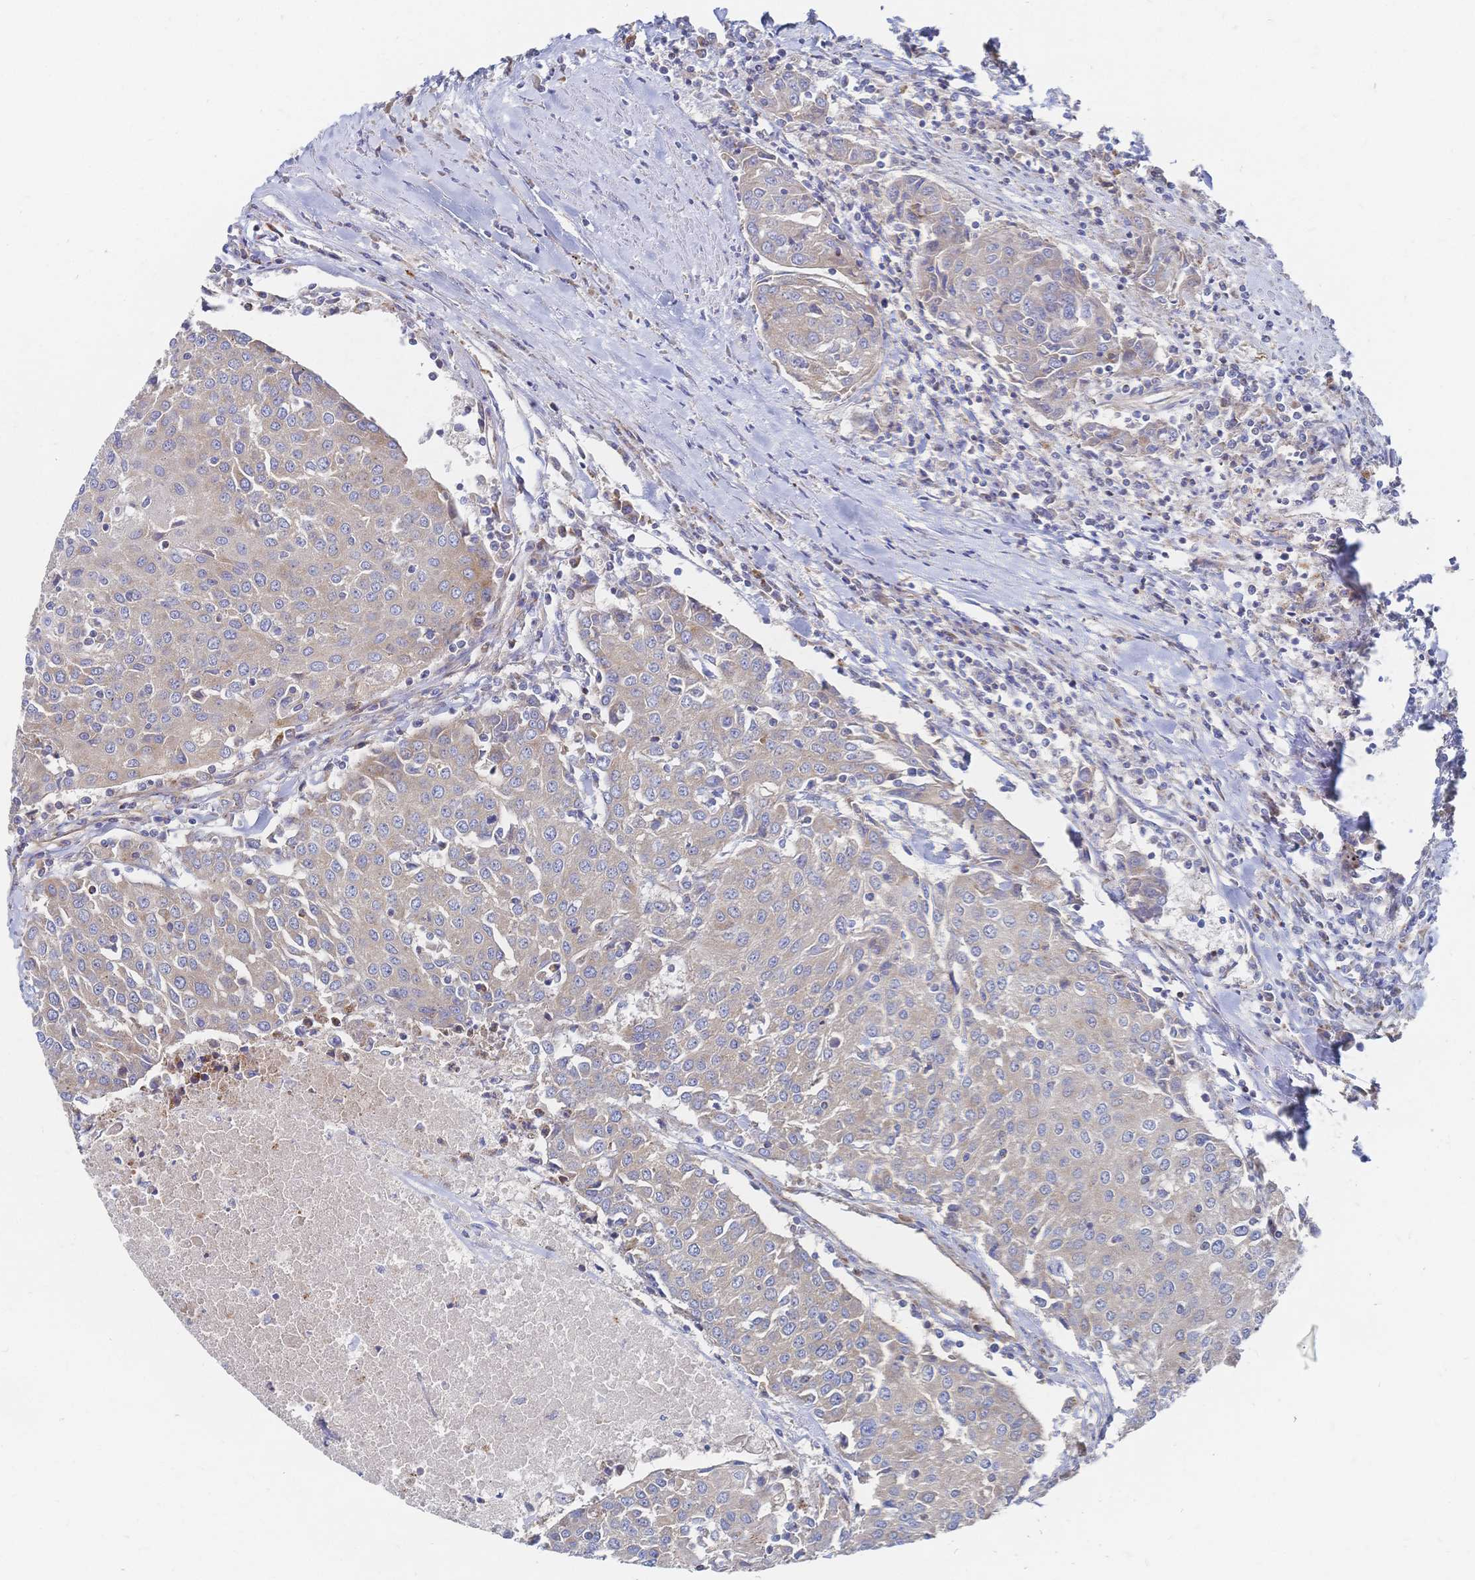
{"staining": {"intensity": "weak", "quantity": "25%-75%", "location": "cytoplasmic/membranous"}, "tissue": "urothelial cancer", "cell_type": "Tumor cells", "image_type": "cancer", "snomed": [{"axis": "morphology", "description": "Urothelial carcinoma, High grade"}, {"axis": "topography", "description": "Urinary bladder"}], "caption": "Protein expression by immunohistochemistry (IHC) demonstrates weak cytoplasmic/membranous expression in about 25%-75% of tumor cells in high-grade urothelial carcinoma. The staining was performed using DAB to visualize the protein expression in brown, while the nuclei were stained in blue with hematoxylin (Magnification: 20x).", "gene": "SORBS1", "patient": {"sex": "female", "age": 85}}